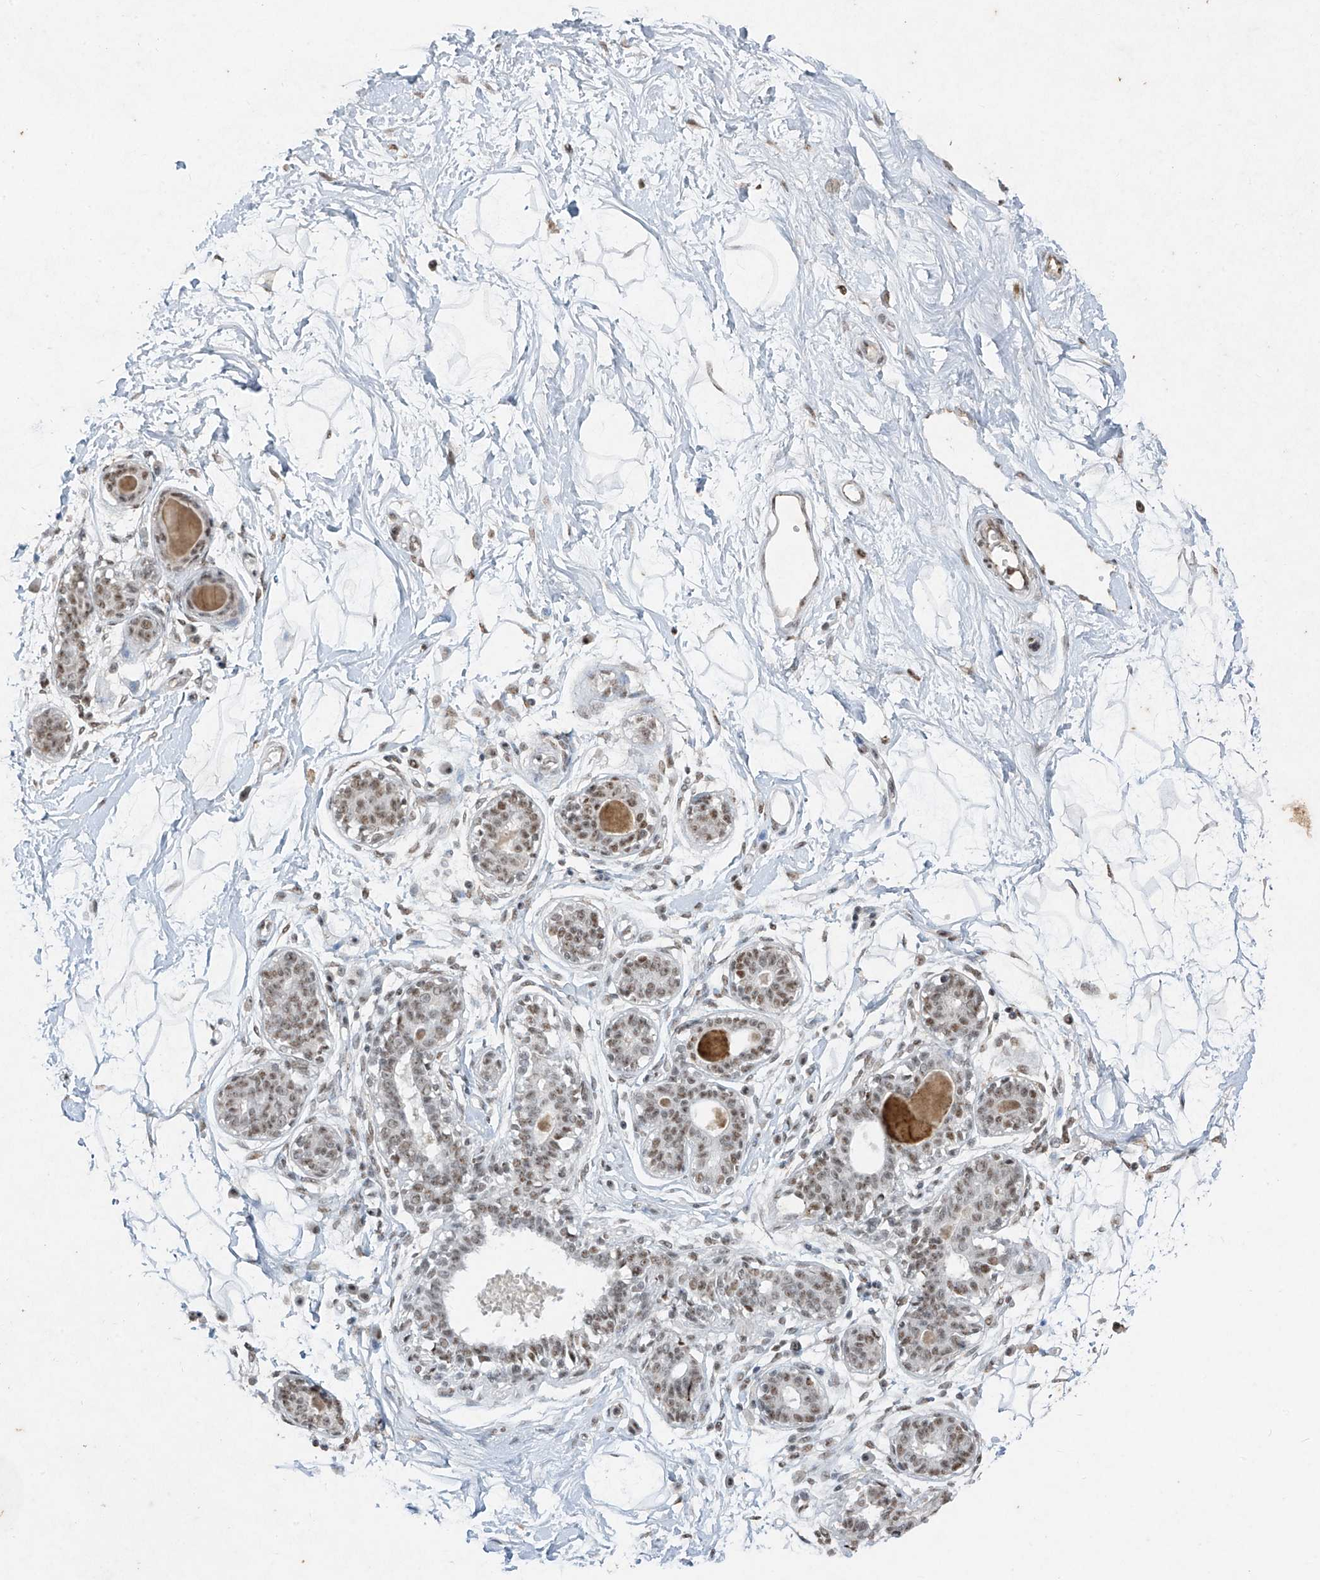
{"staining": {"intensity": "weak", "quantity": ">75%", "location": "nuclear"}, "tissue": "breast", "cell_type": "Adipocytes", "image_type": "normal", "snomed": [{"axis": "morphology", "description": "Normal tissue, NOS"}, {"axis": "topography", "description": "Breast"}], "caption": "Breast stained for a protein (brown) demonstrates weak nuclear positive positivity in about >75% of adipocytes.", "gene": "TFEC", "patient": {"sex": "female", "age": 45}}